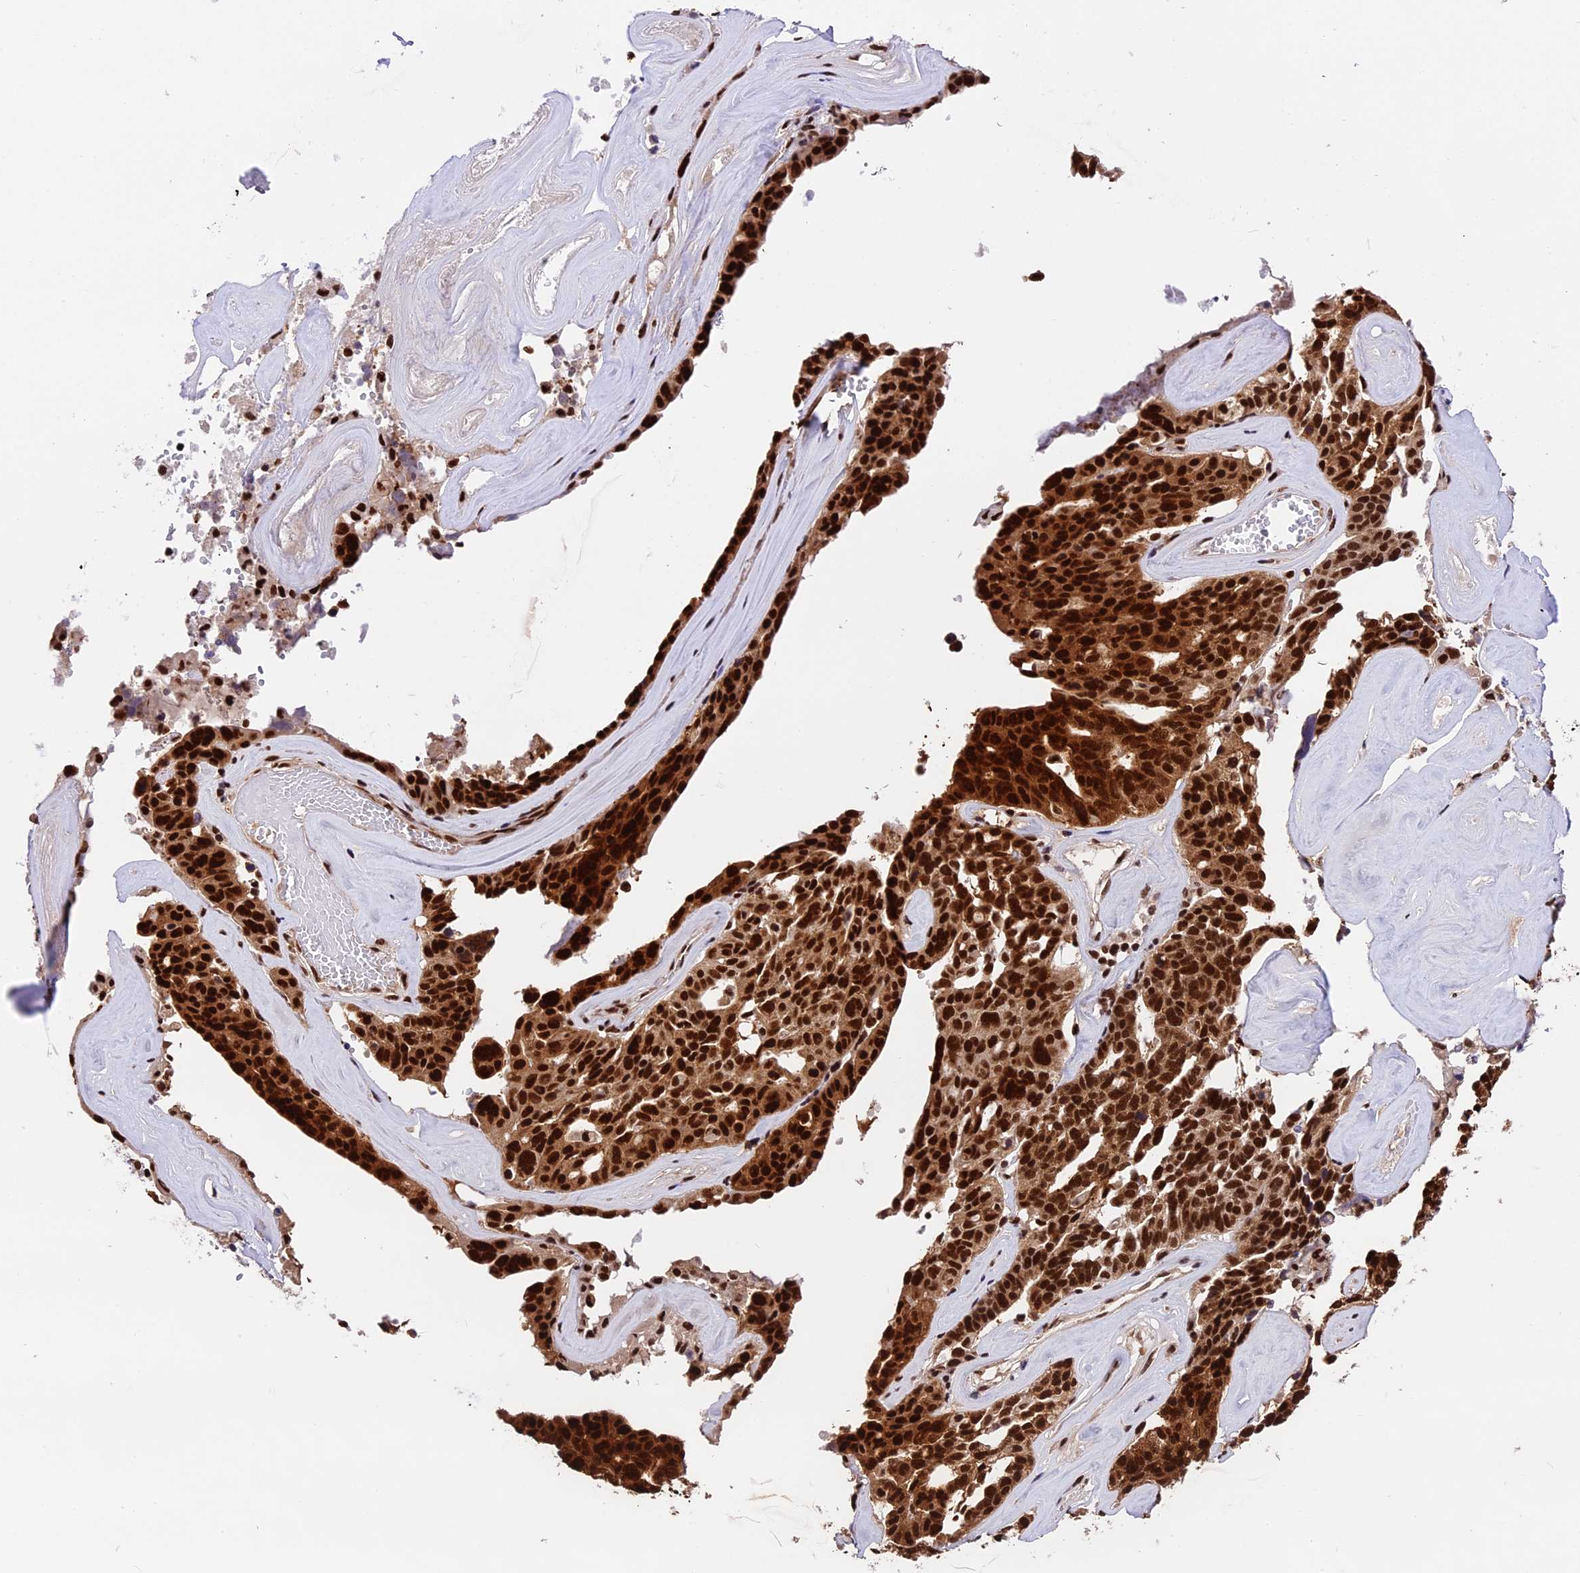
{"staining": {"intensity": "strong", "quantity": ">75%", "location": "nuclear"}, "tissue": "ovarian cancer", "cell_type": "Tumor cells", "image_type": "cancer", "snomed": [{"axis": "morphology", "description": "Cystadenocarcinoma, serous, NOS"}, {"axis": "topography", "description": "Ovary"}], "caption": "Serous cystadenocarcinoma (ovarian) stained for a protein (brown) exhibits strong nuclear positive expression in approximately >75% of tumor cells.", "gene": "RAMAC", "patient": {"sex": "female", "age": 59}}